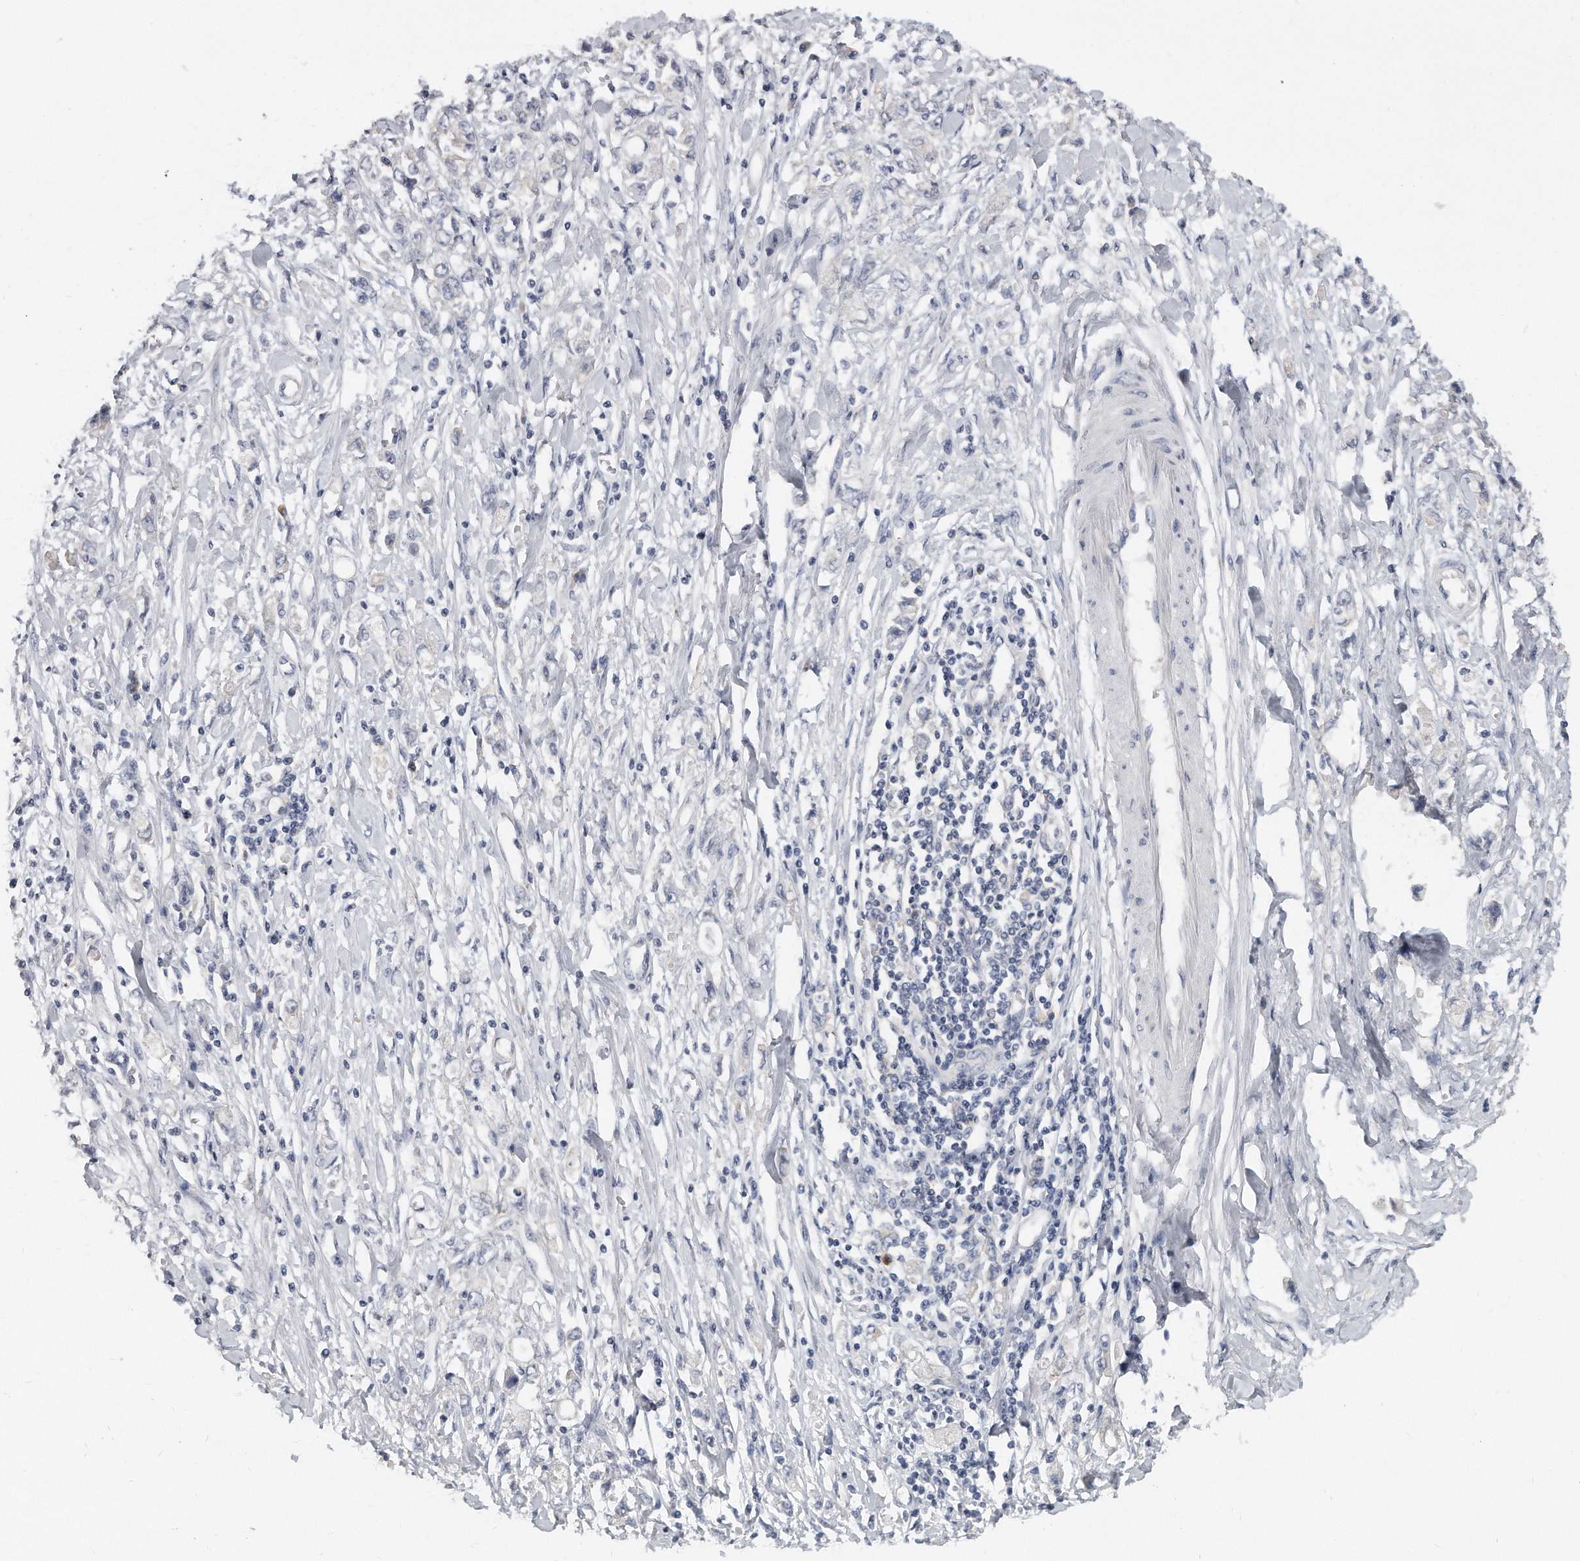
{"staining": {"intensity": "negative", "quantity": "none", "location": "none"}, "tissue": "stomach cancer", "cell_type": "Tumor cells", "image_type": "cancer", "snomed": [{"axis": "morphology", "description": "Adenocarcinoma, NOS"}, {"axis": "topography", "description": "Stomach"}], "caption": "IHC image of human stomach adenocarcinoma stained for a protein (brown), which shows no staining in tumor cells.", "gene": "PLEKHA6", "patient": {"sex": "female", "age": 76}}